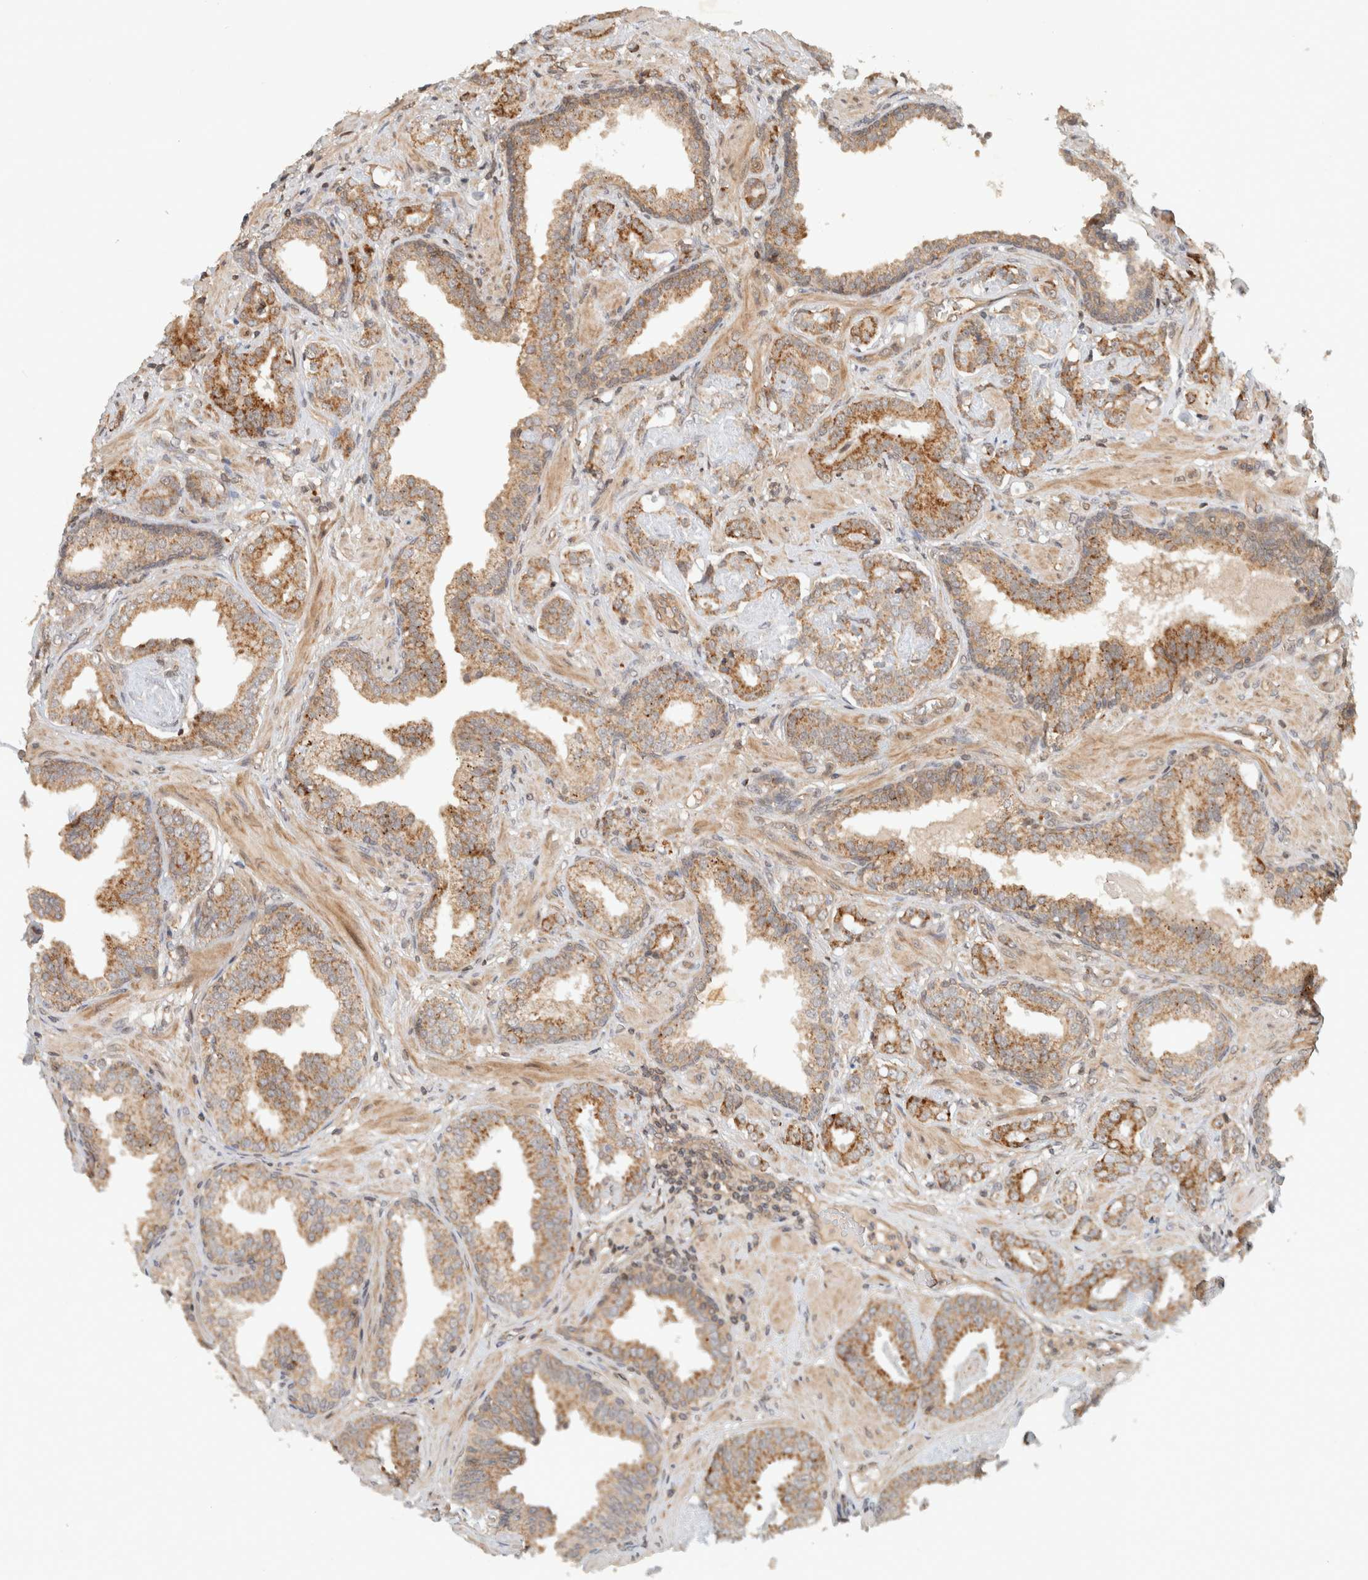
{"staining": {"intensity": "moderate", "quantity": ">75%", "location": "cytoplasmic/membranous"}, "tissue": "prostate cancer", "cell_type": "Tumor cells", "image_type": "cancer", "snomed": [{"axis": "morphology", "description": "Adenocarcinoma, Low grade"}, {"axis": "topography", "description": "Prostate"}], "caption": "Protein expression analysis of human prostate adenocarcinoma (low-grade) reveals moderate cytoplasmic/membranous positivity in approximately >75% of tumor cells. (Brightfield microscopy of DAB IHC at high magnification).", "gene": "CAAP1", "patient": {"sex": "male", "age": 53}}